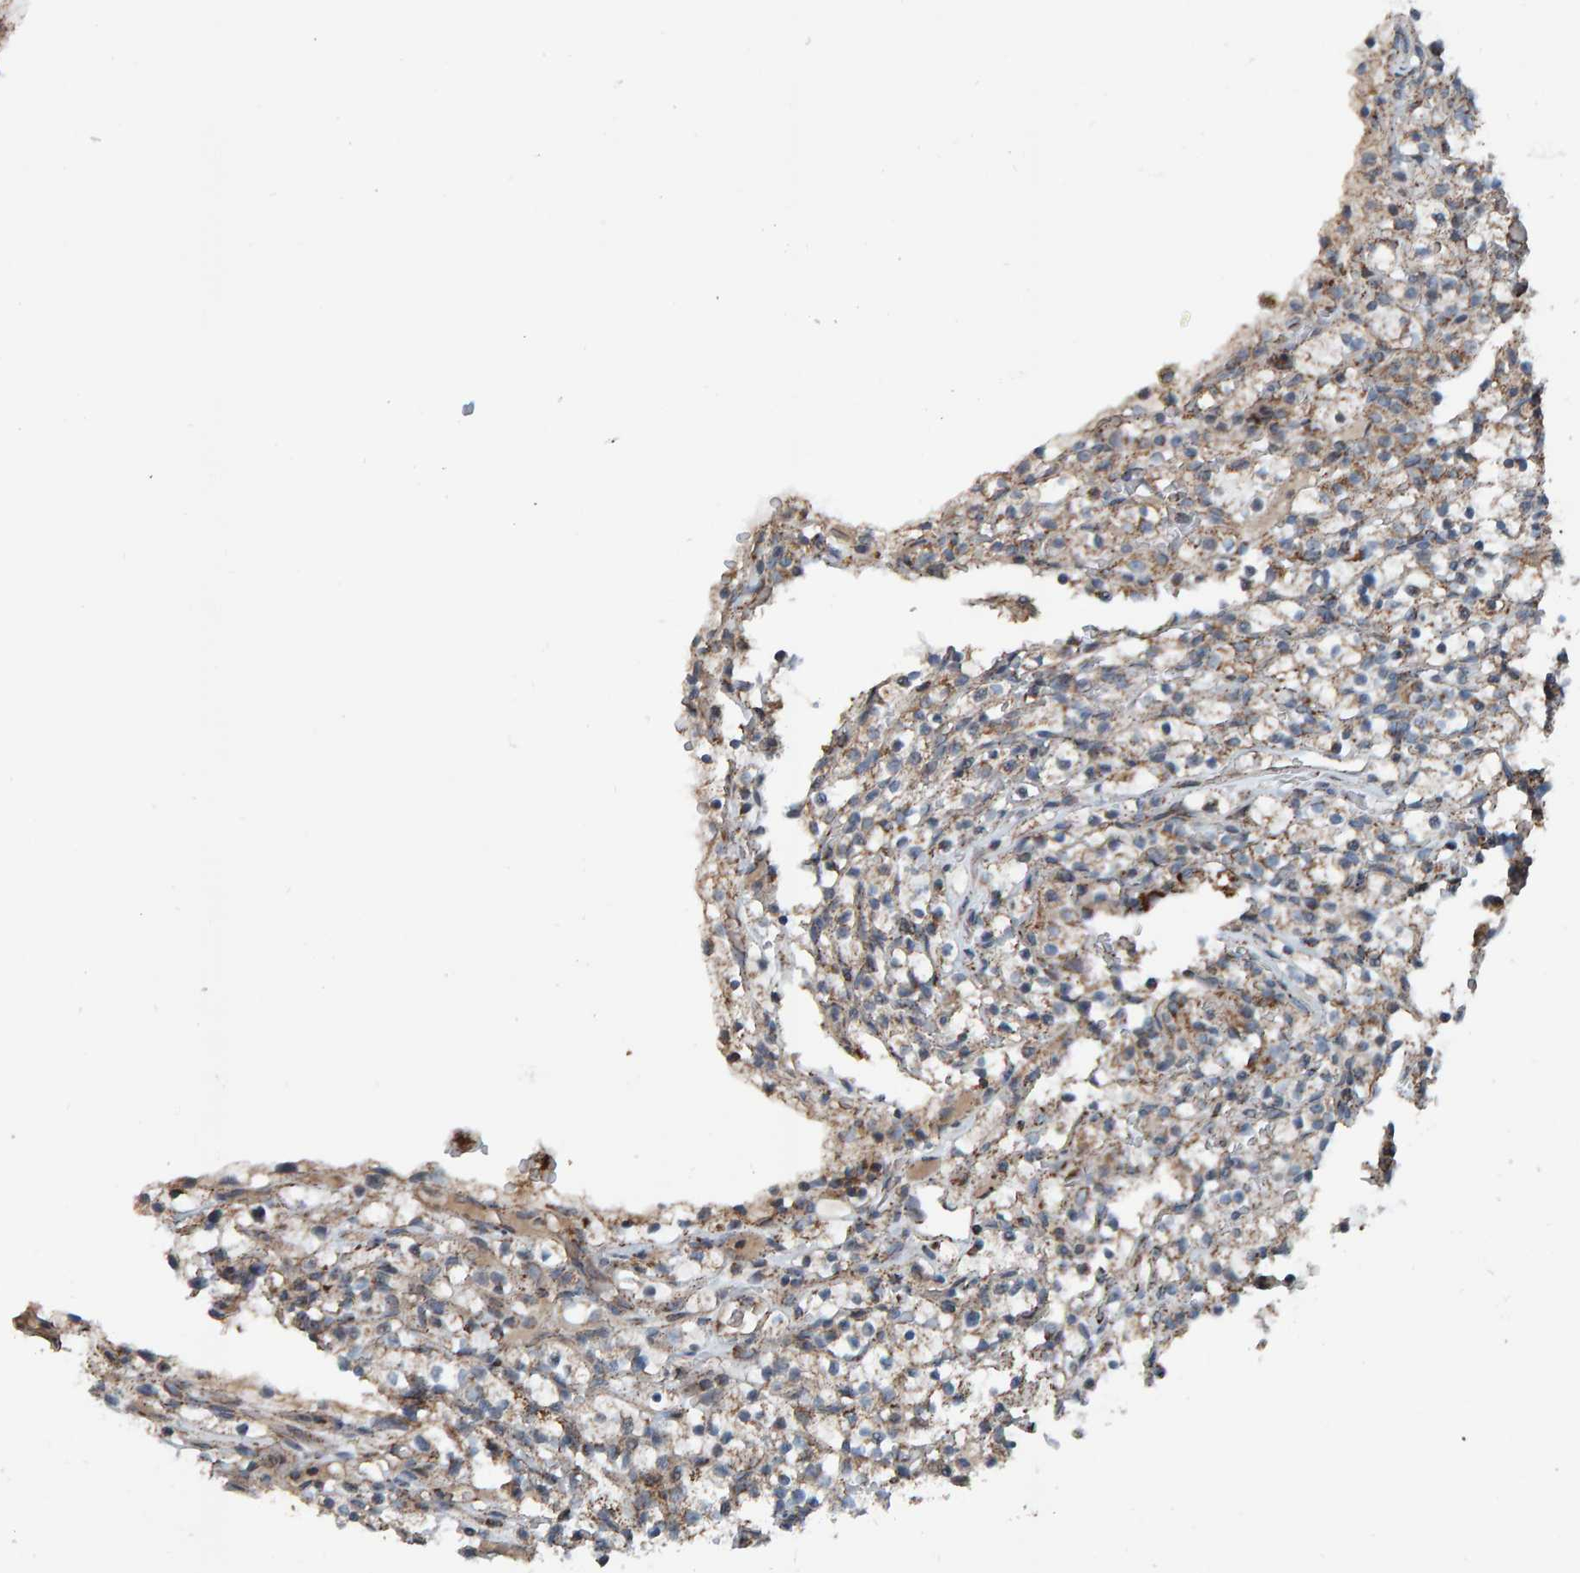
{"staining": {"intensity": "weak", "quantity": "25%-75%", "location": "cytoplasmic/membranous"}, "tissue": "renal cancer", "cell_type": "Tumor cells", "image_type": "cancer", "snomed": [{"axis": "morphology", "description": "Adenocarcinoma, NOS"}, {"axis": "topography", "description": "Kidney"}], "caption": "A high-resolution histopathology image shows immunohistochemistry staining of renal cancer, which shows weak cytoplasmic/membranous staining in about 25%-75% of tumor cells.", "gene": "ZNF48", "patient": {"sex": "female", "age": 57}}